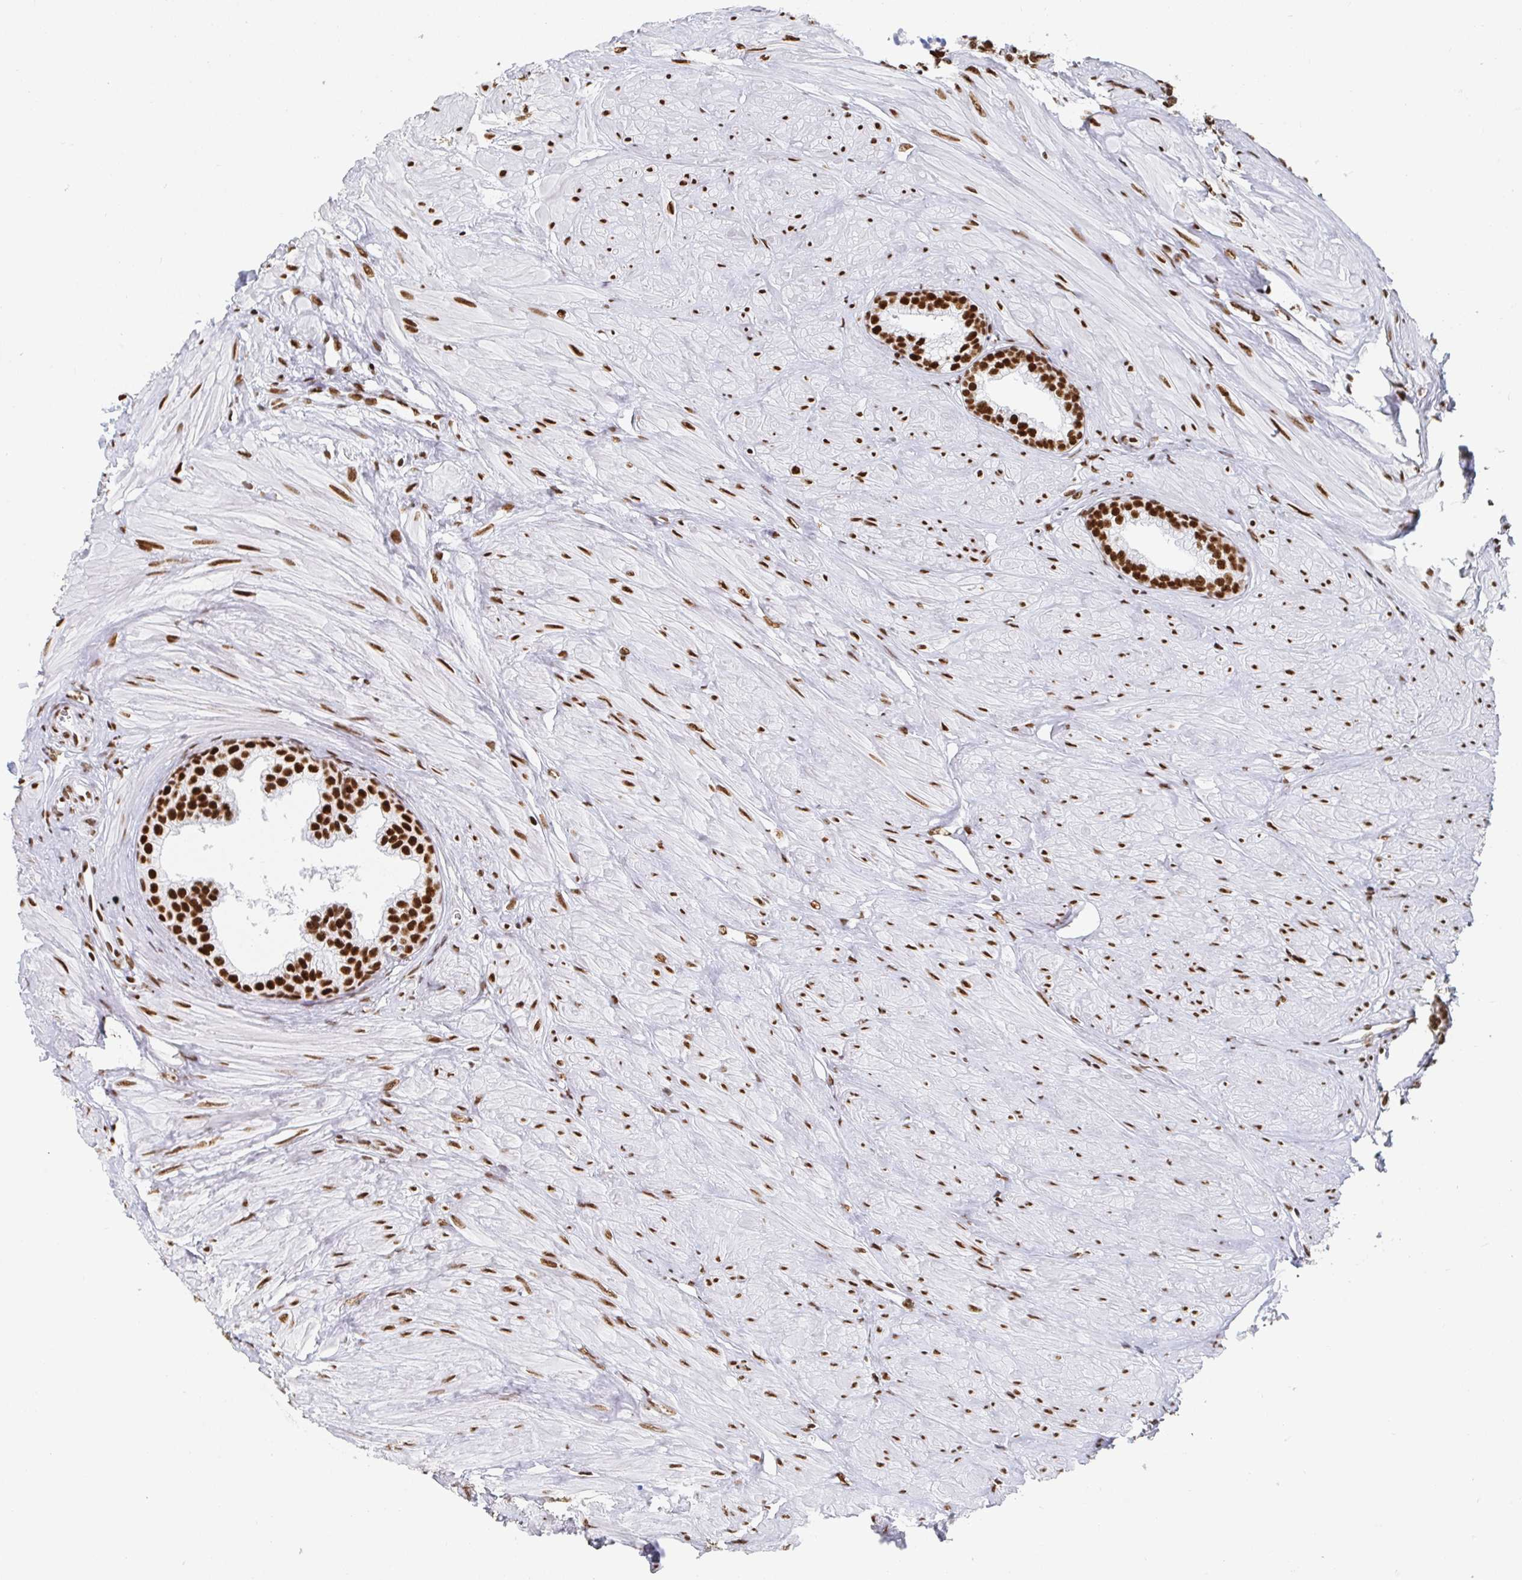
{"staining": {"intensity": "strong", "quantity": ">75%", "location": "nuclear"}, "tissue": "prostate", "cell_type": "Glandular cells", "image_type": "normal", "snomed": [{"axis": "morphology", "description": "Normal tissue, NOS"}, {"axis": "topography", "description": "Prostate"}, {"axis": "topography", "description": "Peripheral nerve tissue"}], "caption": "Immunohistochemistry (IHC) (DAB) staining of benign prostate displays strong nuclear protein staining in approximately >75% of glandular cells. (DAB (3,3'-diaminobenzidine) IHC with brightfield microscopy, high magnification).", "gene": "EWSR1", "patient": {"sex": "male", "age": 55}}